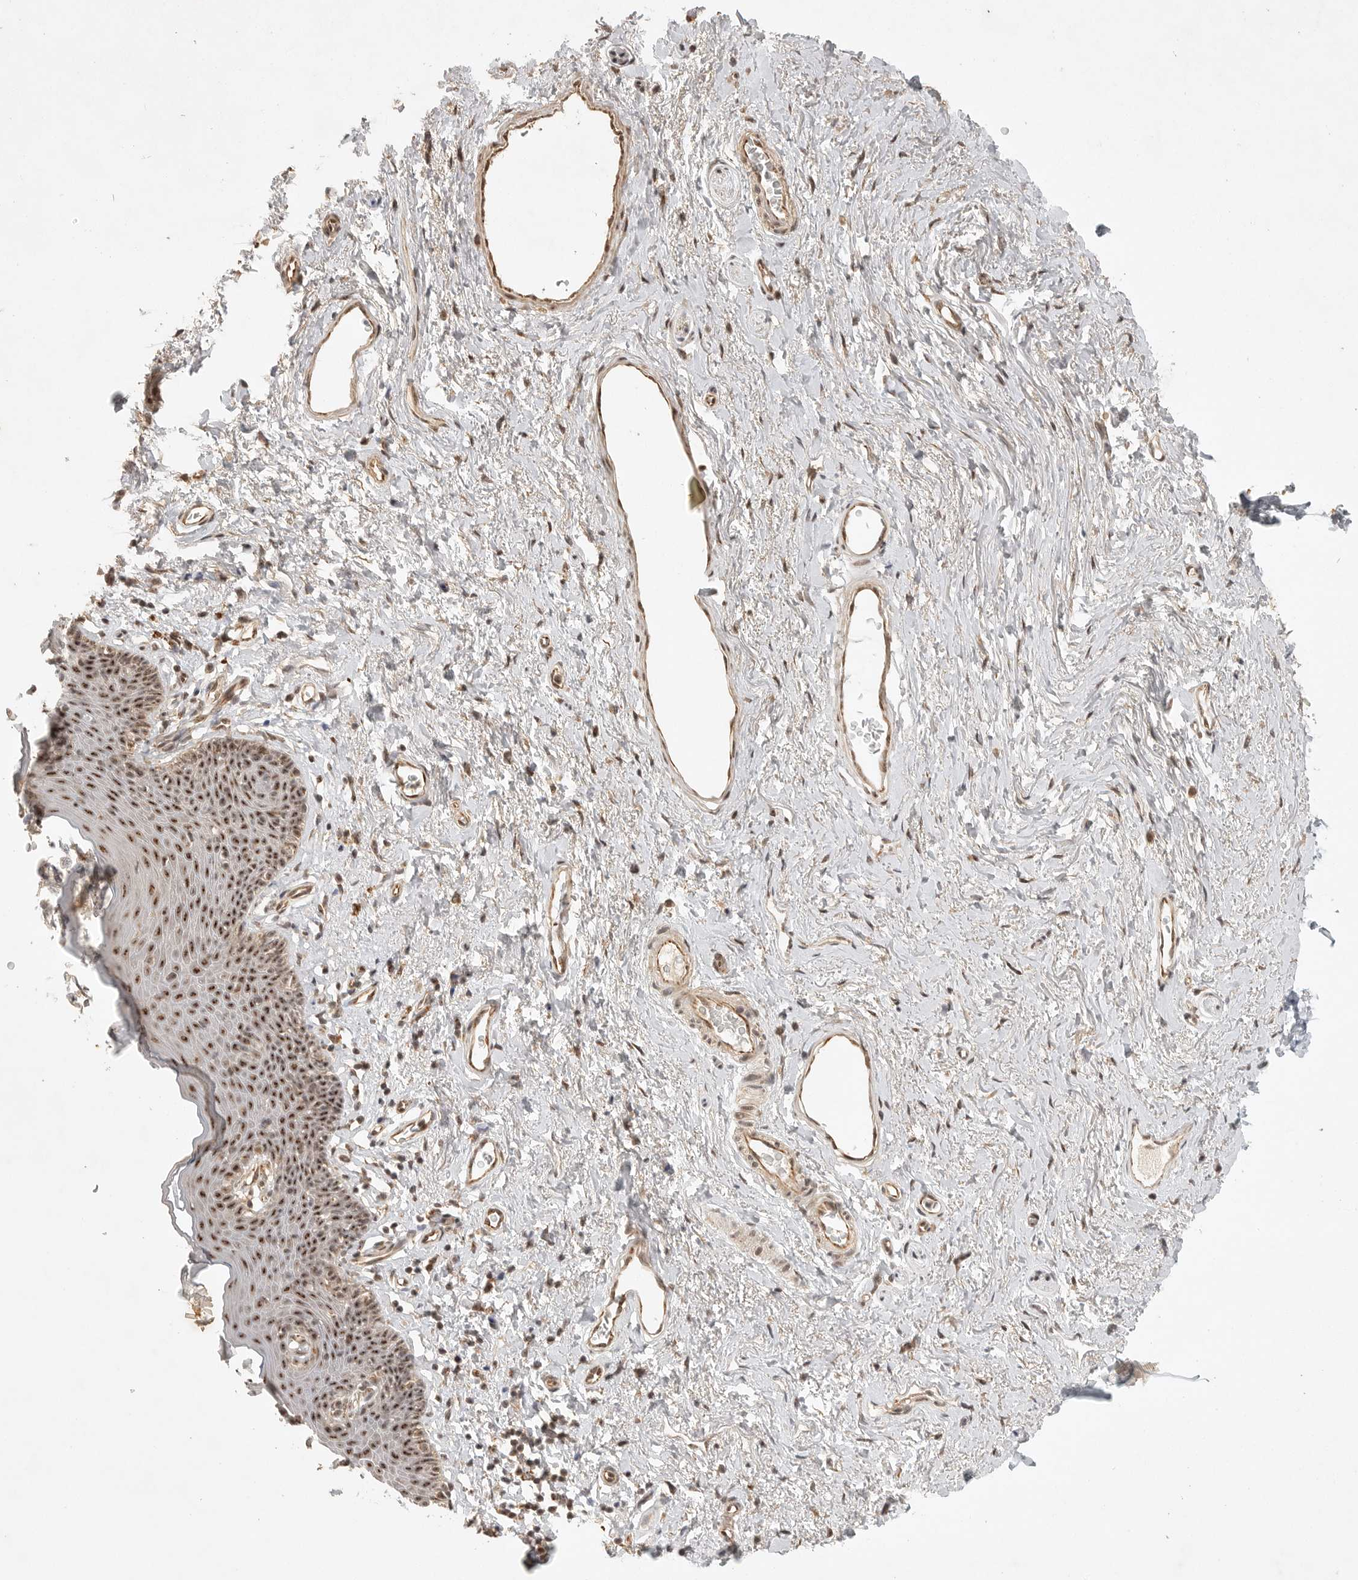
{"staining": {"intensity": "strong", "quantity": ">75%", "location": "nuclear"}, "tissue": "skin", "cell_type": "Epidermal cells", "image_type": "normal", "snomed": [{"axis": "morphology", "description": "Normal tissue, NOS"}, {"axis": "topography", "description": "Vulva"}], "caption": "Skin stained with immunohistochemistry (IHC) shows strong nuclear positivity in approximately >75% of epidermal cells.", "gene": "POMP", "patient": {"sex": "female", "age": 66}}